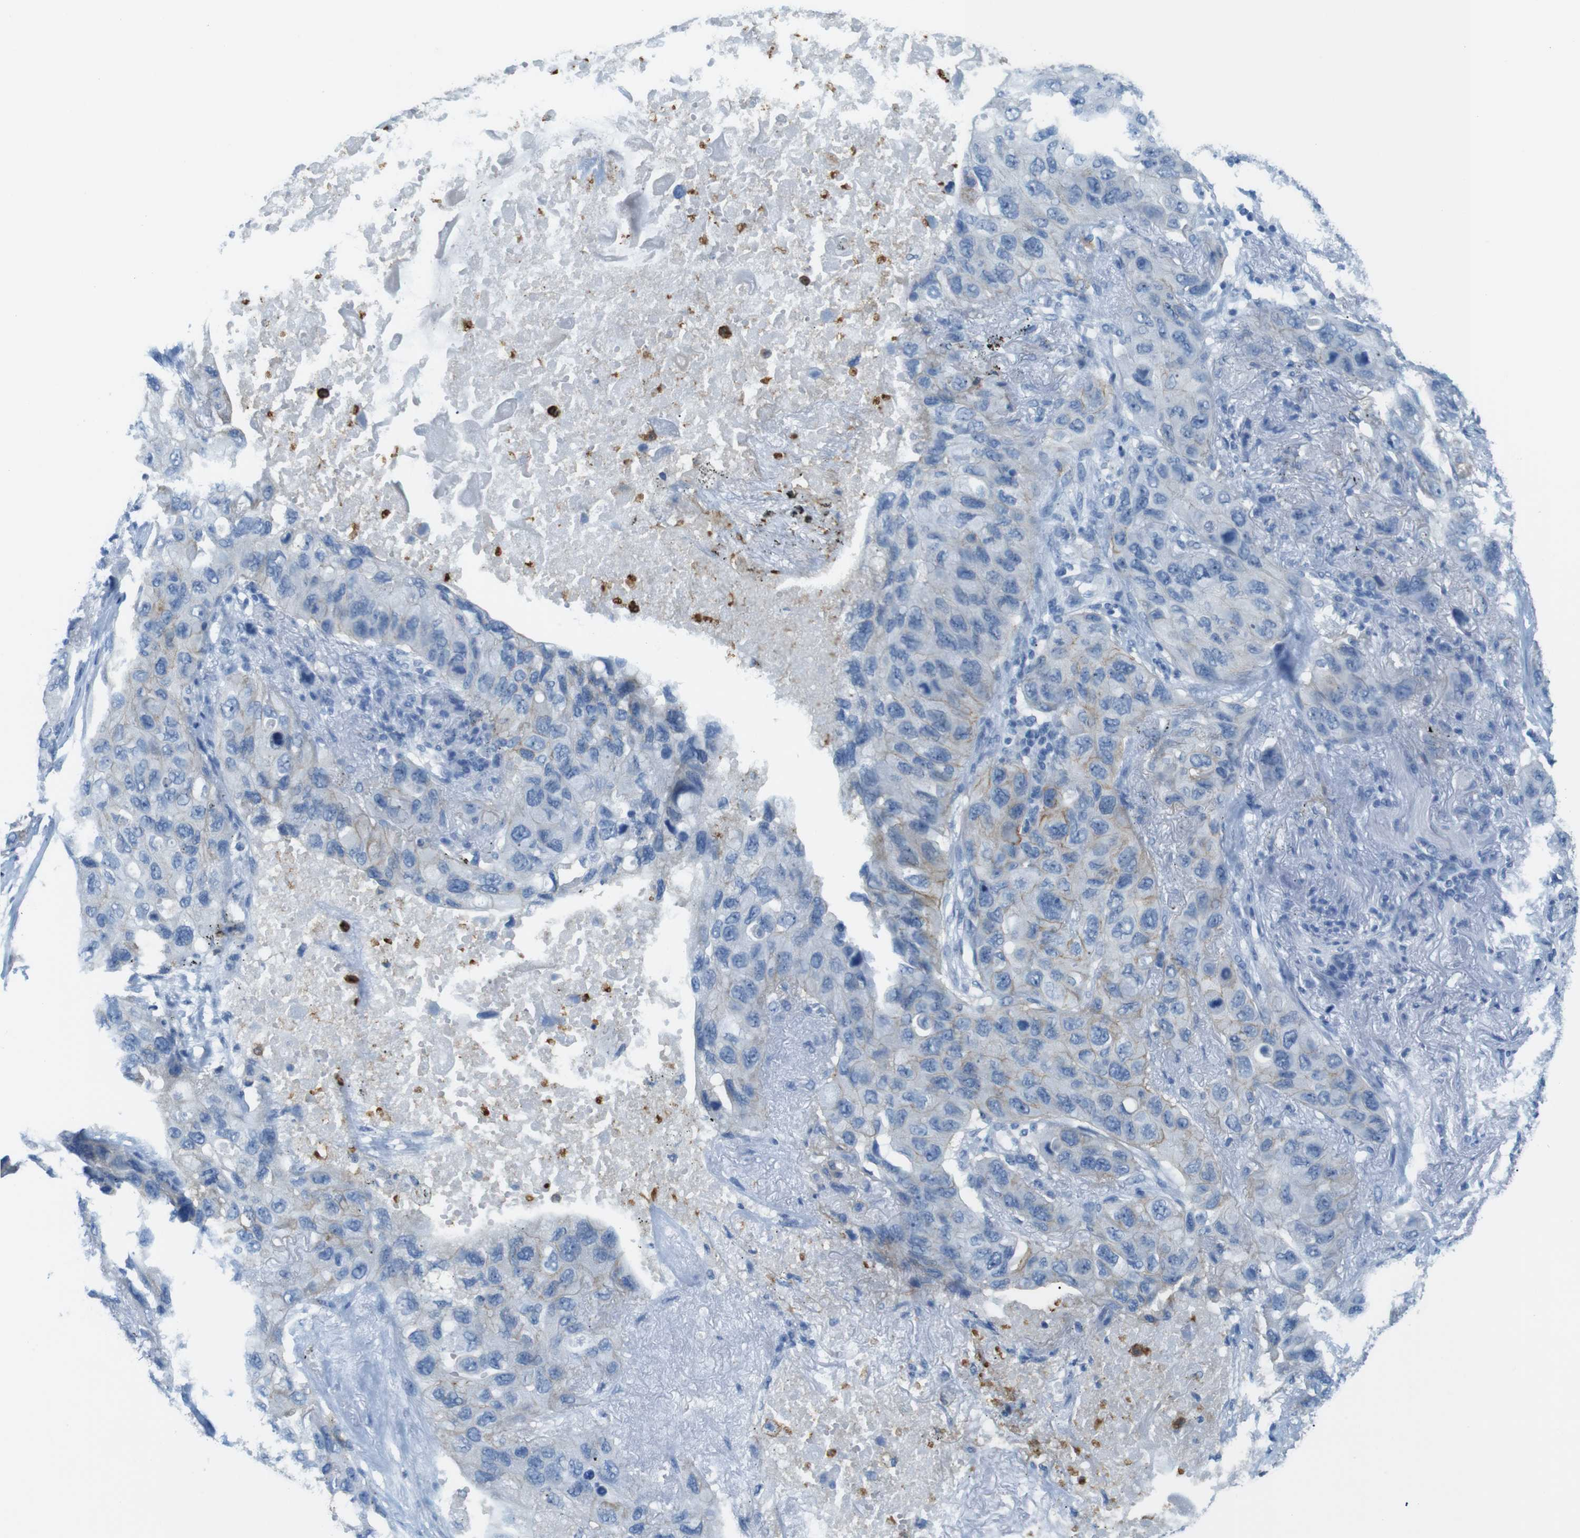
{"staining": {"intensity": "negative", "quantity": "none", "location": "none"}, "tissue": "lung cancer", "cell_type": "Tumor cells", "image_type": "cancer", "snomed": [{"axis": "morphology", "description": "Squamous cell carcinoma, NOS"}, {"axis": "topography", "description": "Lung"}], "caption": "Lung squamous cell carcinoma was stained to show a protein in brown. There is no significant expression in tumor cells.", "gene": "MCEMP1", "patient": {"sex": "female", "age": 73}}